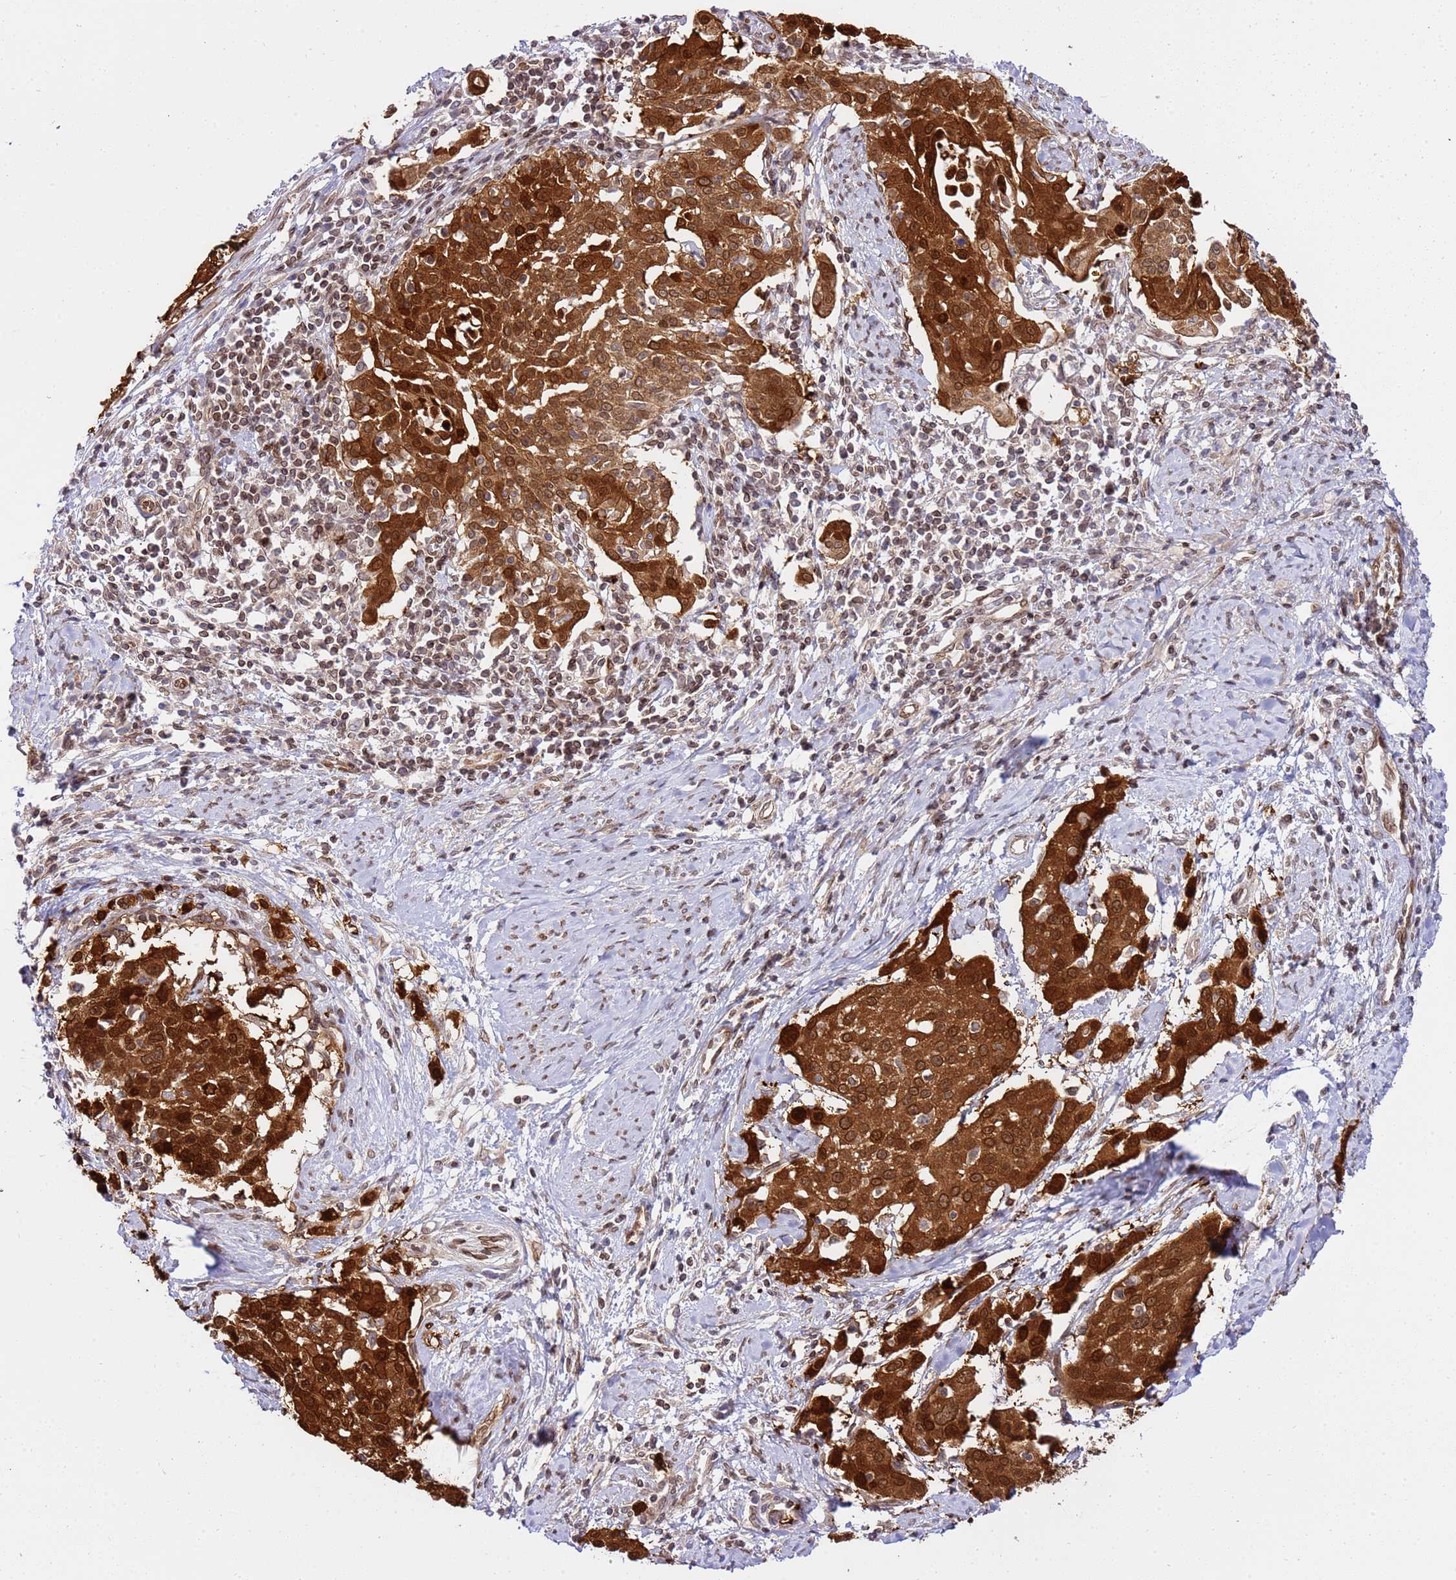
{"staining": {"intensity": "strong", "quantity": ">75%", "location": "cytoplasmic/membranous,nuclear"}, "tissue": "cervical cancer", "cell_type": "Tumor cells", "image_type": "cancer", "snomed": [{"axis": "morphology", "description": "Squamous cell carcinoma, NOS"}, {"axis": "topography", "description": "Cervix"}], "caption": "High-magnification brightfield microscopy of cervical squamous cell carcinoma stained with DAB (brown) and counterstained with hematoxylin (blue). tumor cells exhibit strong cytoplasmic/membranous and nuclear positivity is appreciated in approximately>75% of cells.", "gene": "TRIM37", "patient": {"sex": "female", "age": 44}}